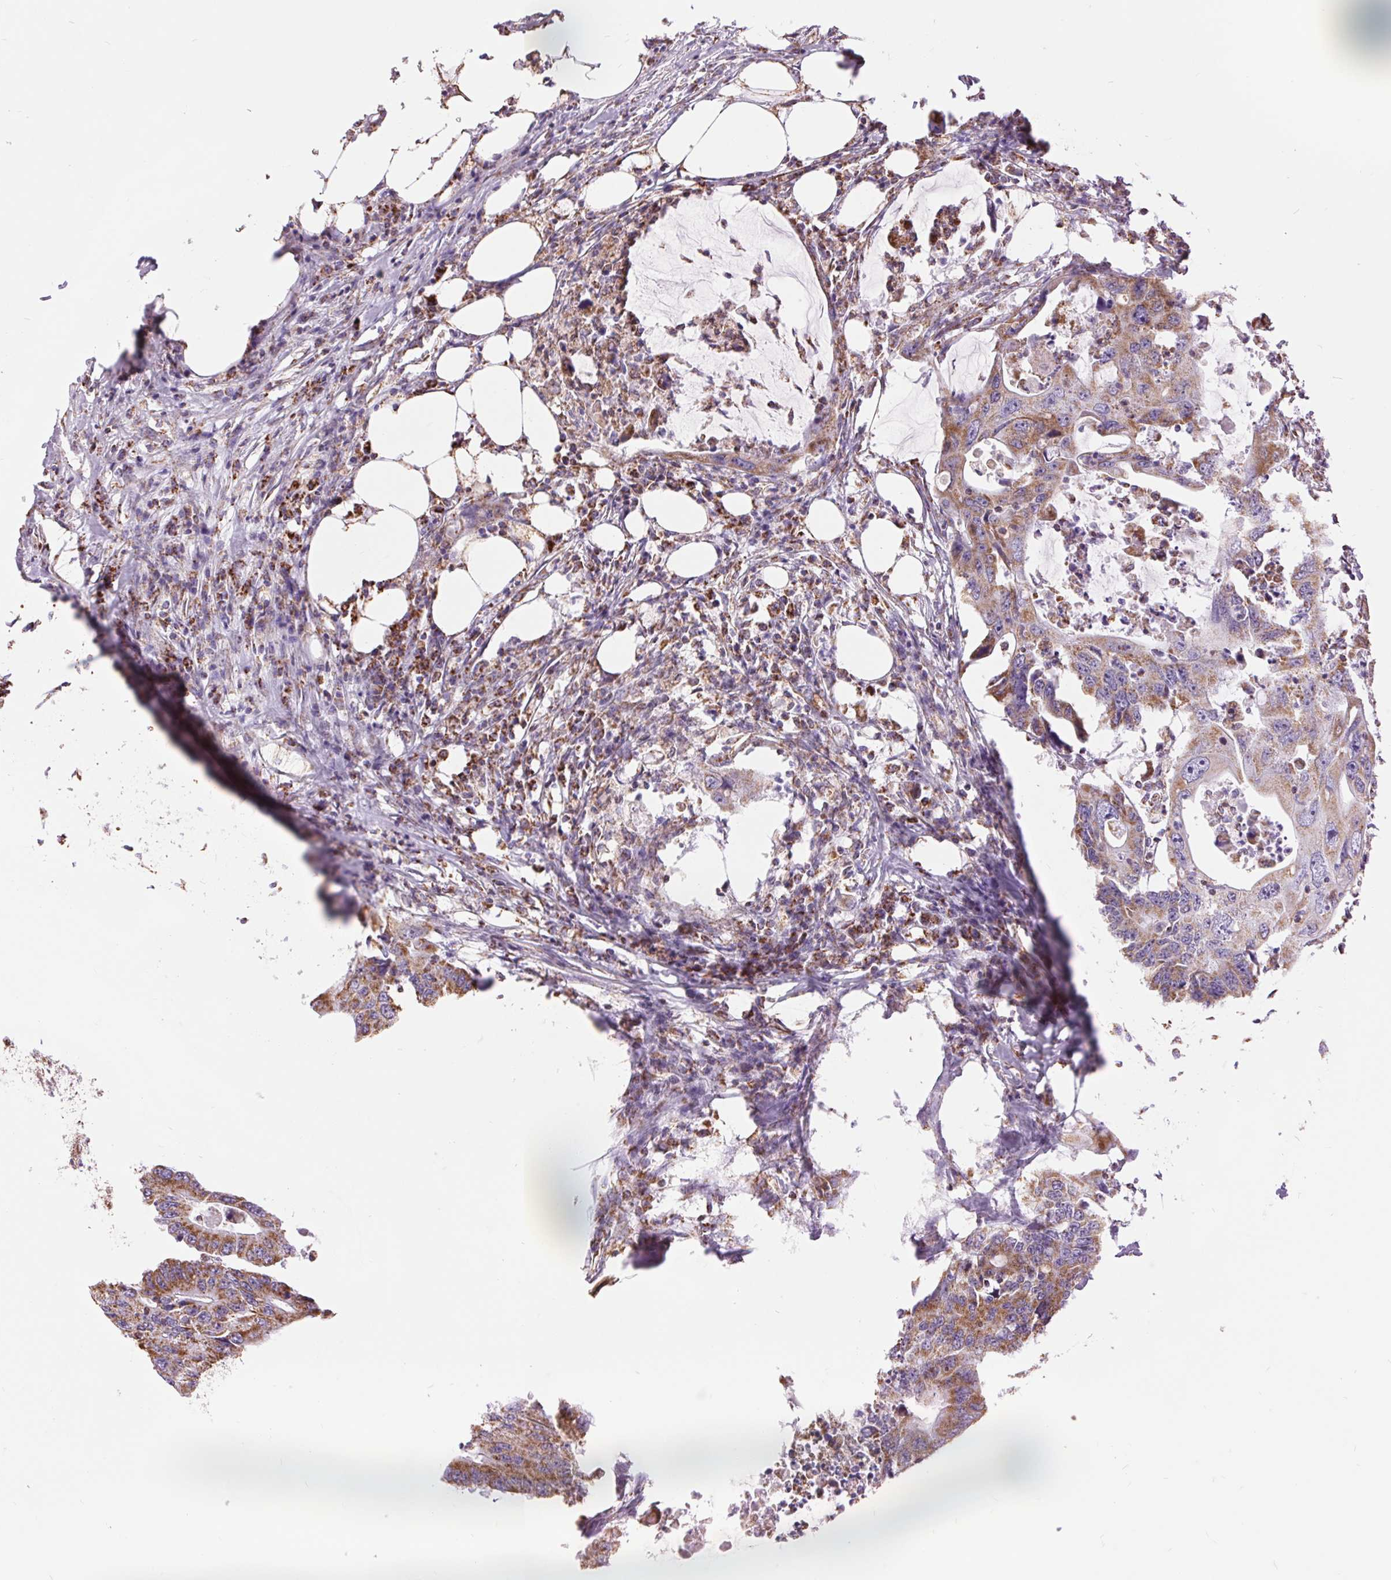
{"staining": {"intensity": "moderate", "quantity": ">75%", "location": "cytoplasmic/membranous"}, "tissue": "colorectal cancer", "cell_type": "Tumor cells", "image_type": "cancer", "snomed": [{"axis": "morphology", "description": "Adenocarcinoma, NOS"}, {"axis": "topography", "description": "Colon"}], "caption": "A photomicrograph of colorectal adenocarcinoma stained for a protein reveals moderate cytoplasmic/membranous brown staining in tumor cells.", "gene": "ATP5PB", "patient": {"sex": "male", "age": 71}}